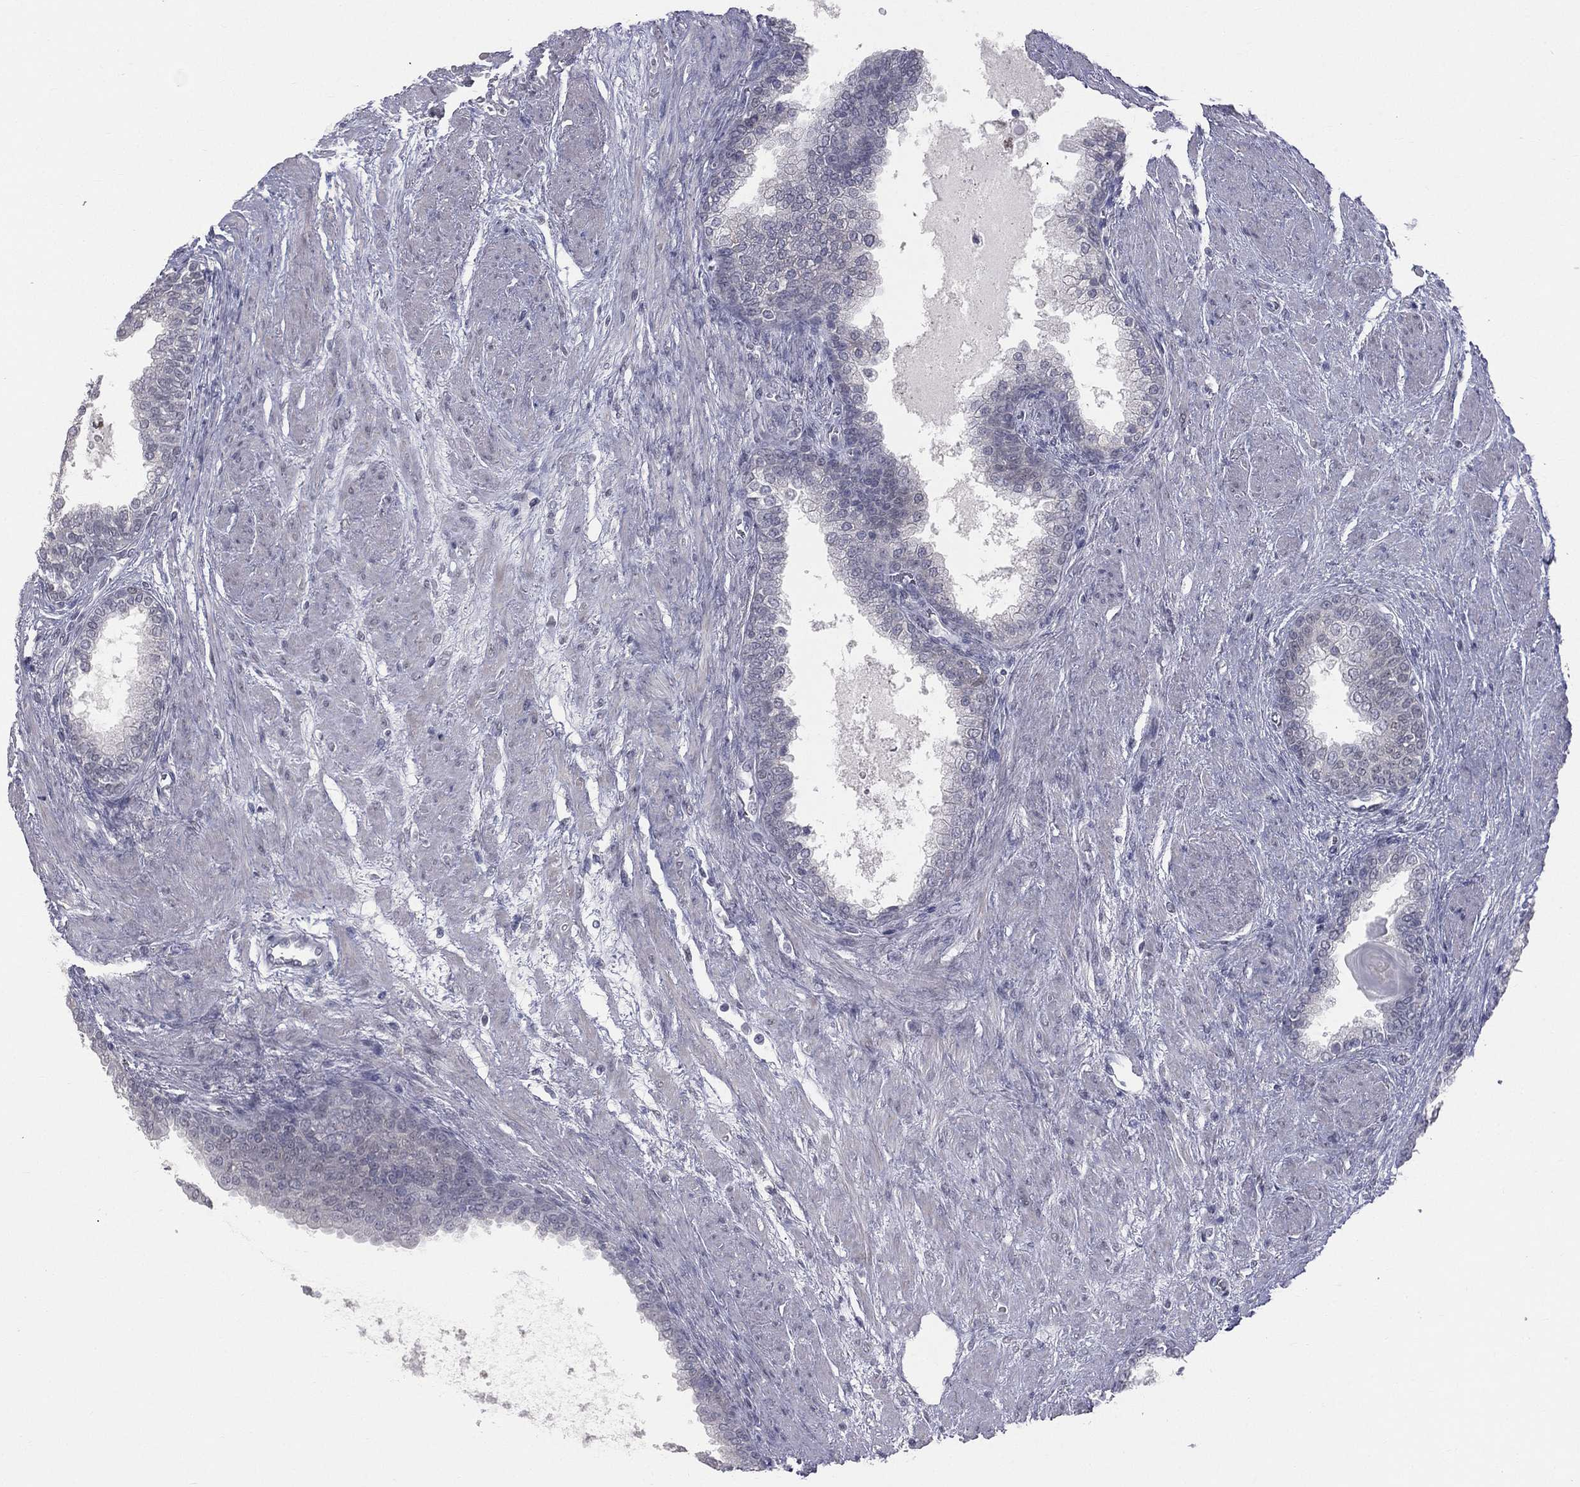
{"staining": {"intensity": "negative", "quantity": "none", "location": "none"}, "tissue": "prostate cancer", "cell_type": "Tumor cells", "image_type": "cancer", "snomed": [{"axis": "morphology", "description": "Adenocarcinoma, NOS"}, {"axis": "topography", "description": "Prostate and seminal vesicle, NOS"}, {"axis": "topography", "description": "Prostate"}], "caption": "Tumor cells show no significant positivity in prostate cancer (adenocarcinoma).", "gene": "DMKN", "patient": {"sex": "male", "age": 62}}